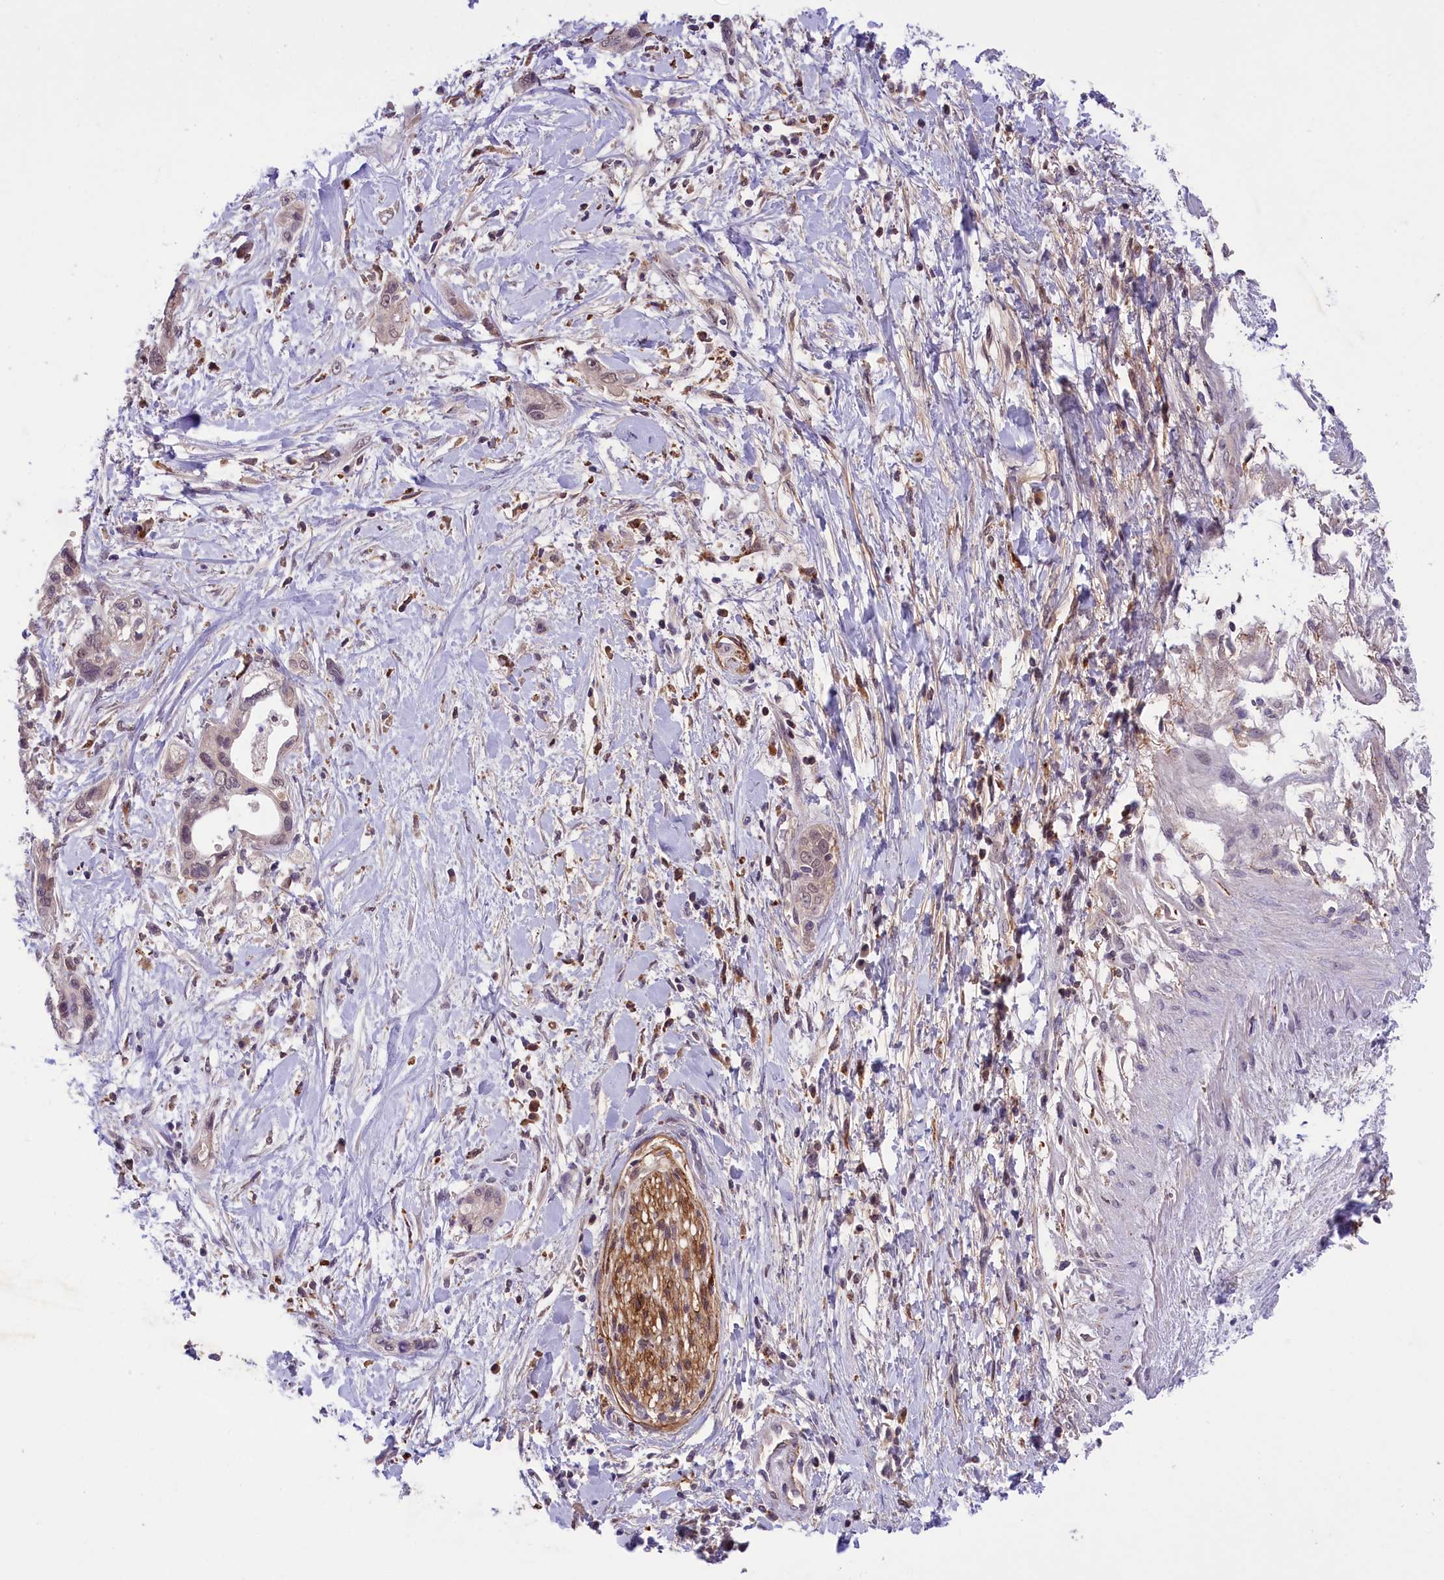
{"staining": {"intensity": "weak", "quantity": "25%-75%", "location": "nuclear"}, "tissue": "pancreatic cancer", "cell_type": "Tumor cells", "image_type": "cancer", "snomed": [{"axis": "morphology", "description": "Normal tissue, NOS"}, {"axis": "morphology", "description": "Adenocarcinoma, NOS"}, {"axis": "topography", "description": "Pancreas"}, {"axis": "topography", "description": "Peripheral nerve tissue"}], "caption": "Human pancreatic cancer stained with a protein marker reveals weak staining in tumor cells.", "gene": "STYX", "patient": {"sex": "male", "age": 59}}